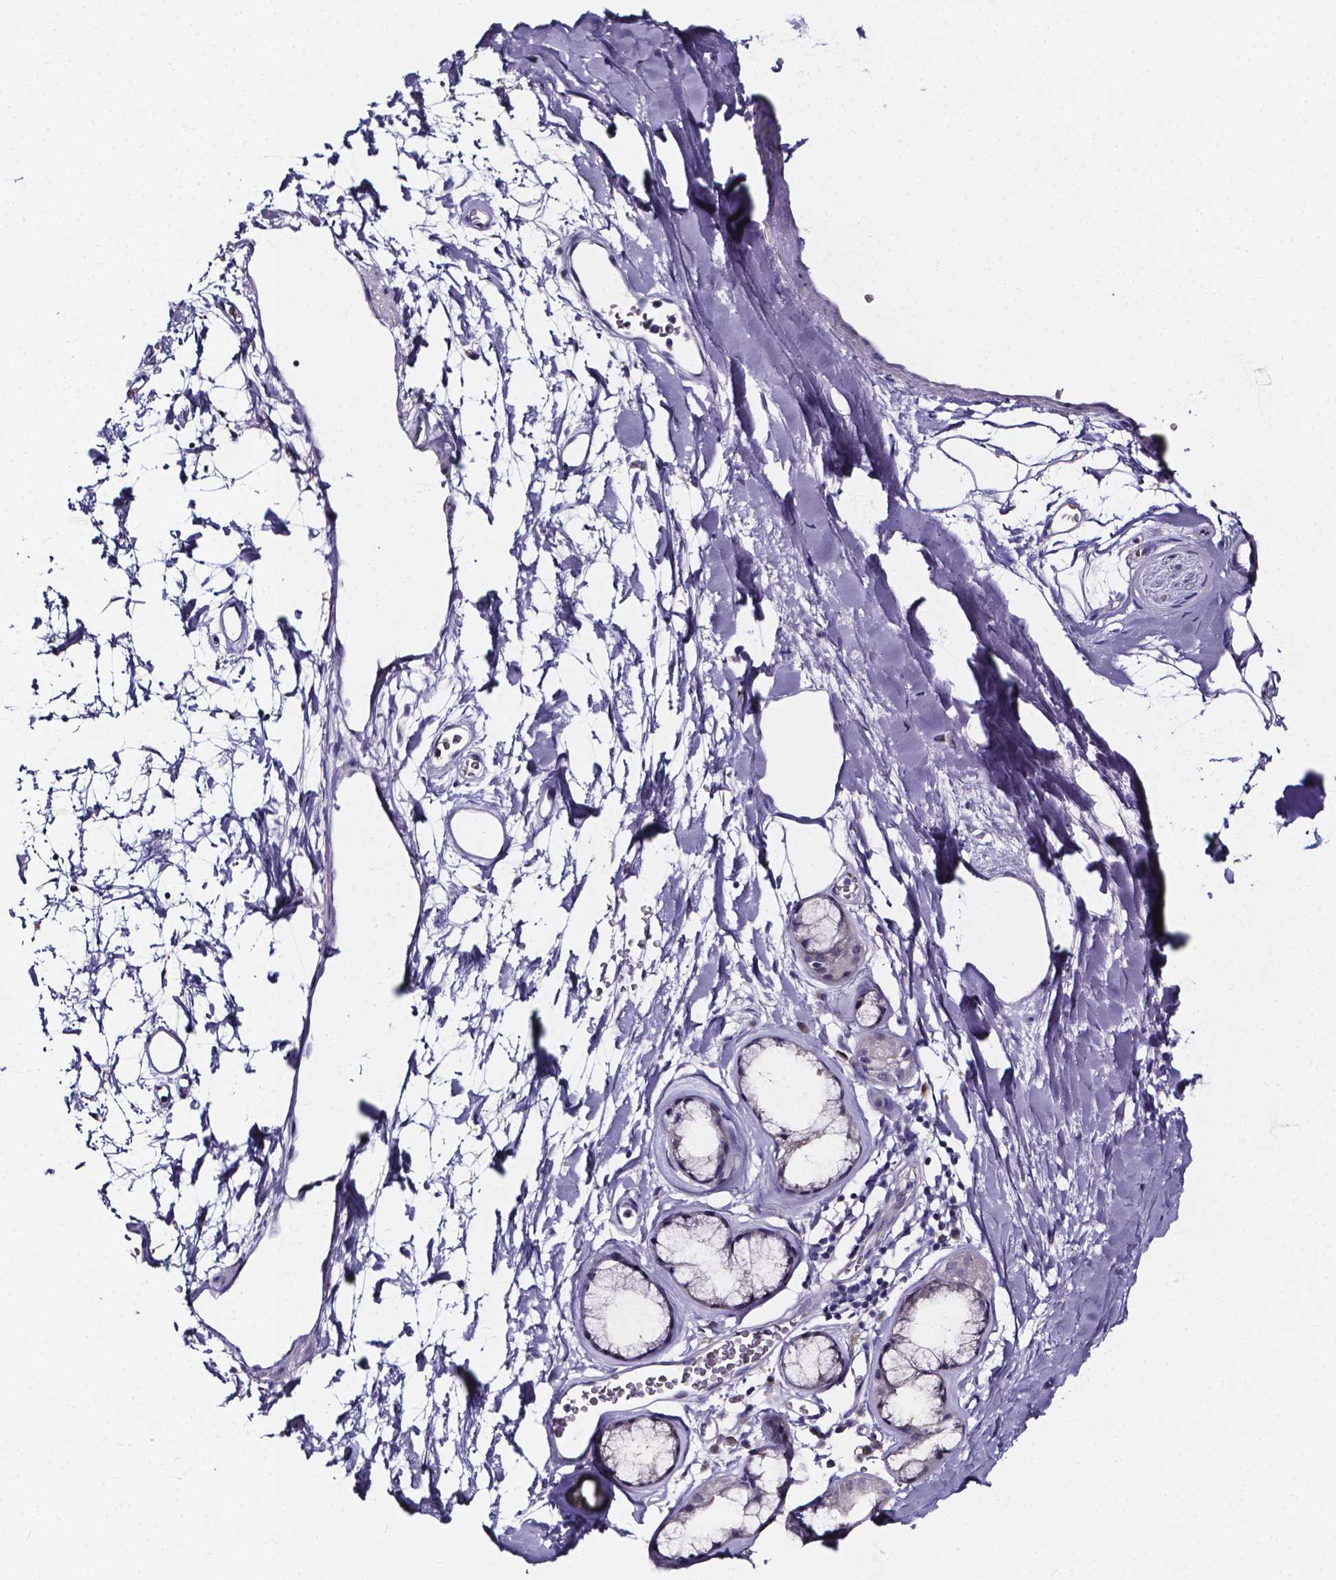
{"staining": {"intensity": "negative", "quantity": "none", "location": "none"}, "tissue": "adipose tissue", "cell_type": "Adipocytes", "image_type": "normal", "snomed": [{"axis": "morphology", "description": "Normal tissue, NOS"}, {"axis": "topography", "description": "Cartilage tissue"}, {"axis": "topography", "description": "Bronchus"}], "caption": "DAB (3,3'-diaminobenzidine) immunohistochemical staining of benign human adipose tissue exhibits no significant positivity in adipocytes.", "gene": "SPOCD1", "patient": {"sex": "male", "age": 58}}